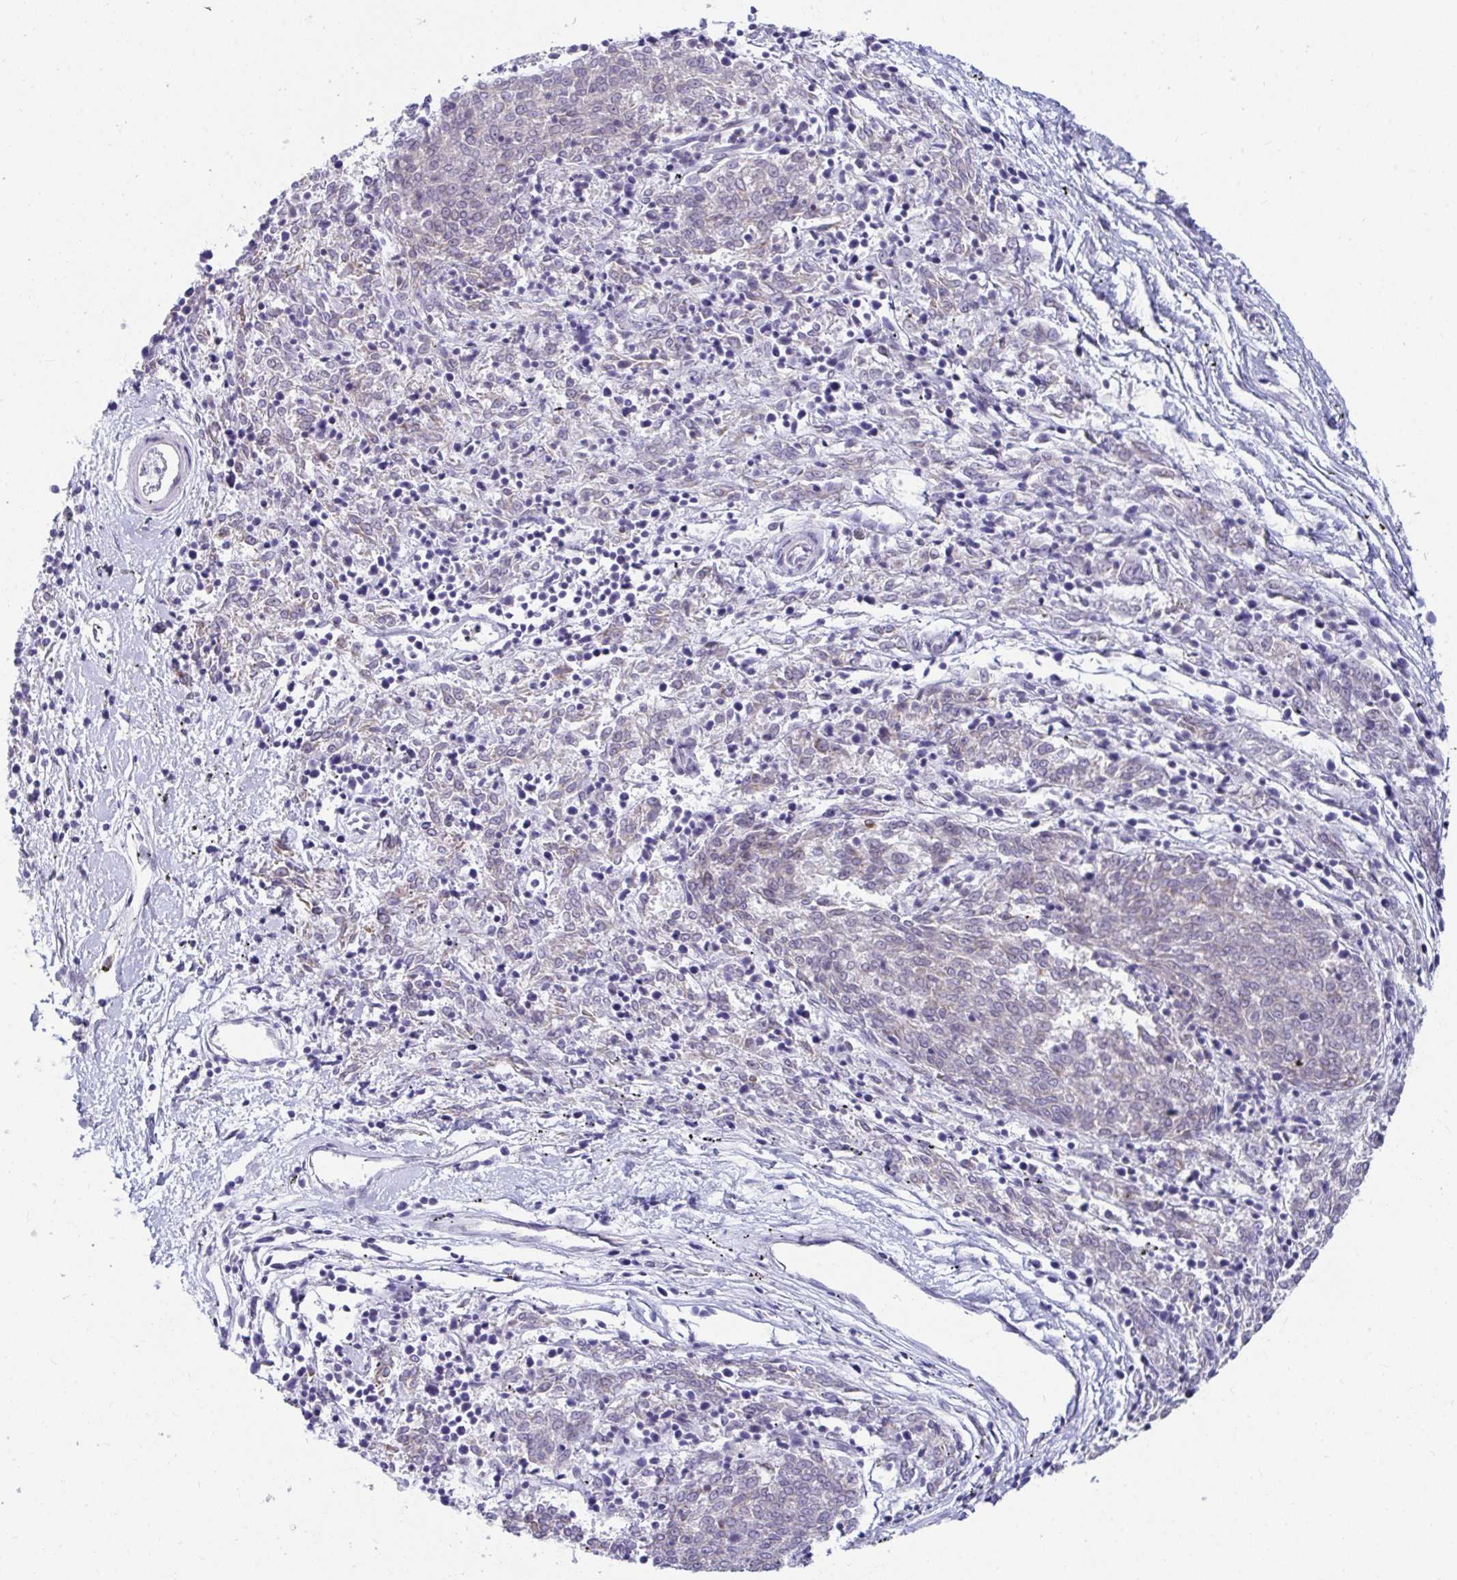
{"staining": {"intensity": "negative", "quantity": "none", "location": "none"}, "tissue": "melanoma", "cell_type": "Tumor cells", "image_type": "cancer", "snomed": [{"axis": "morphology", "description": "Malignant melanoma, NOS"}, {"axis": "topography", "description": "Skin"}], "caption": "The micrograph reveals no significant positivity in tumor cells of malignant melanoma.", "gene": "EXOC5", "patient": {"sex": "female", "age": 72}}